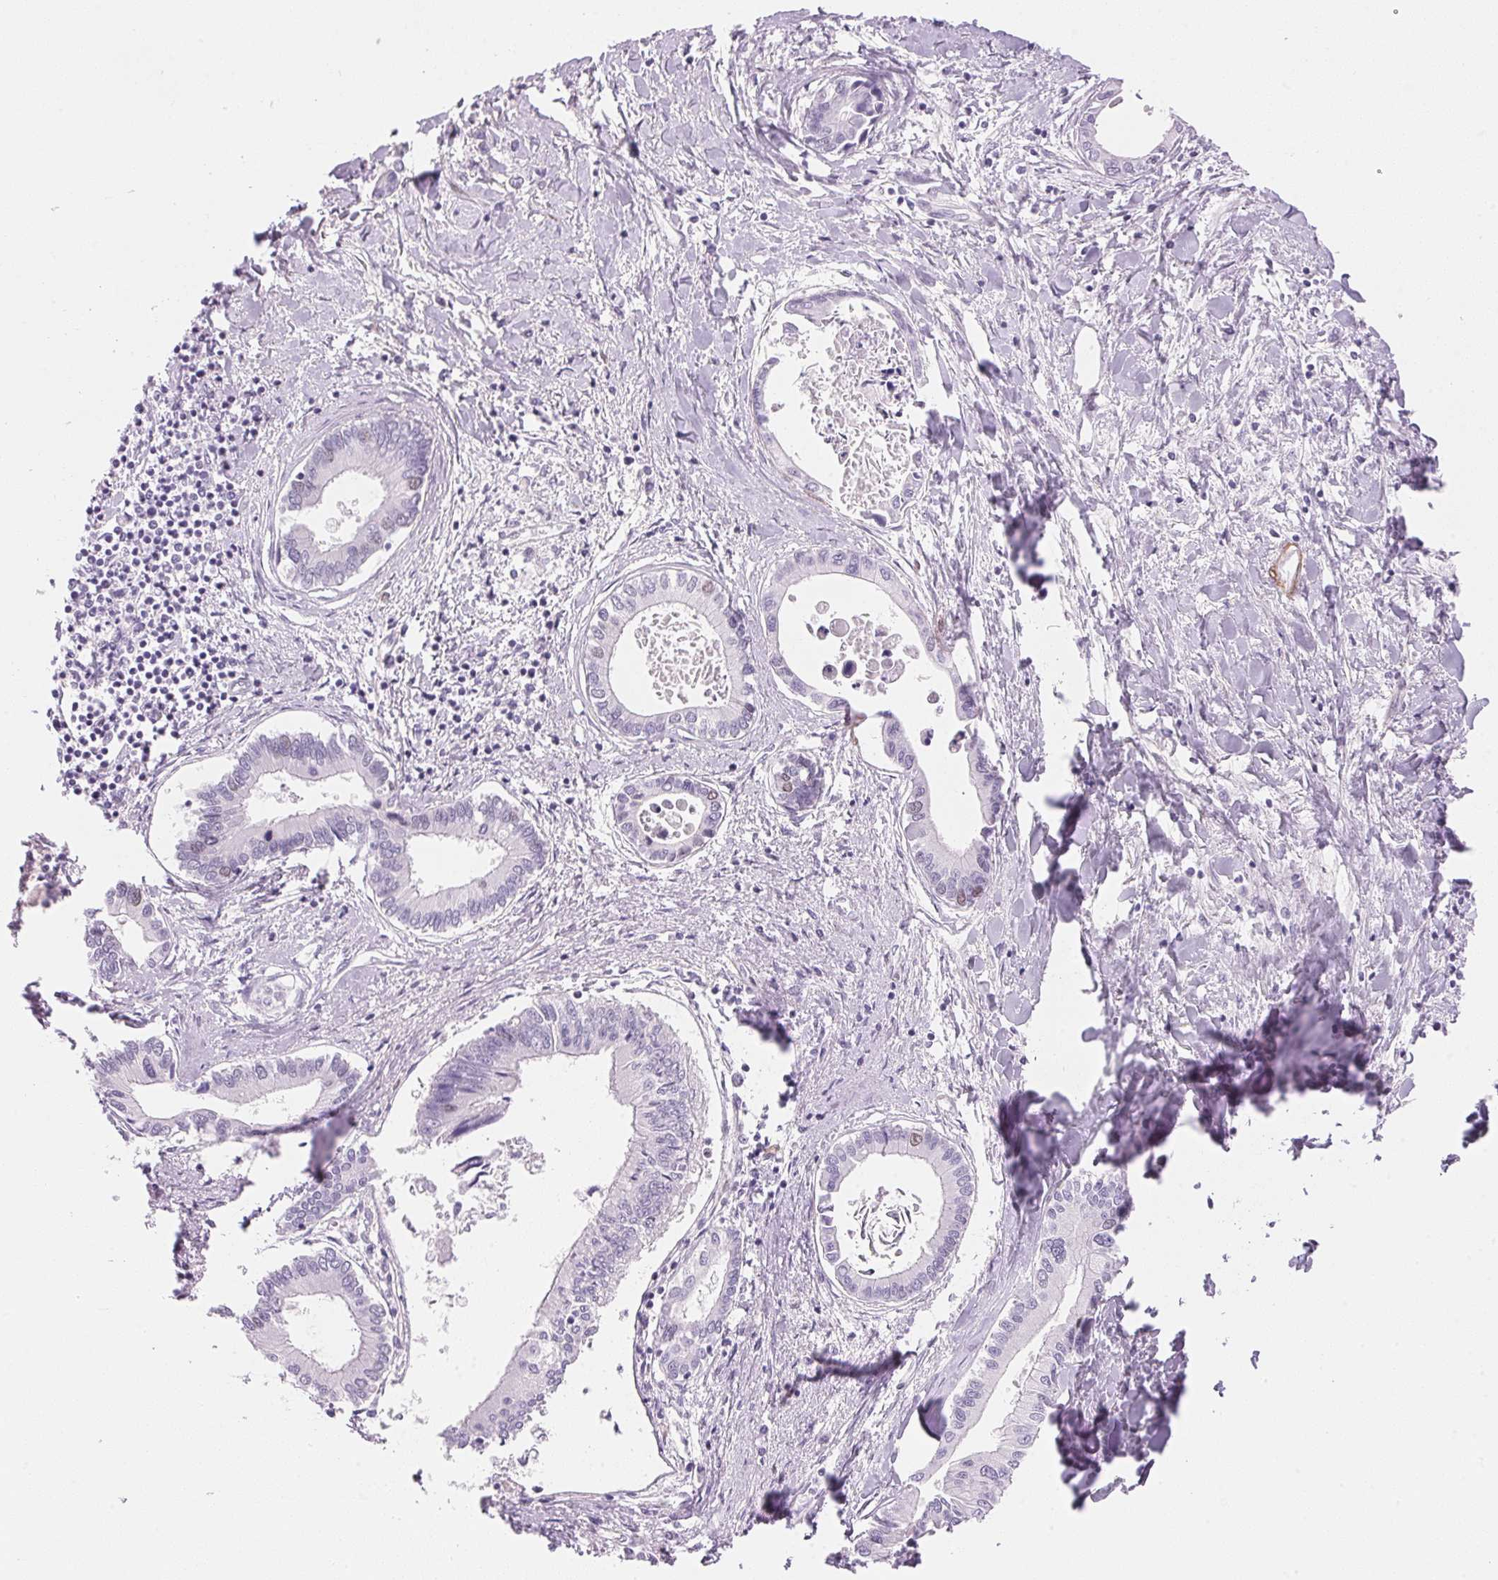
{"staining": {"intensity": "negative", "quantity": "none", "location": "none"}, "tissue": "liver cancer", "cell_type": "Tumor cells", "image_type": "cancer", "snomed": [{"axis": "morphology", "description": "Cholangiocarcinoma"}, {"axis": "topography", "description": "Liver"}], "caption": "The image reveals no significant positivity in tumor cells of liver cancer.", "gene": "SMTN", "patient": {"sex": "male", "age": 66}}